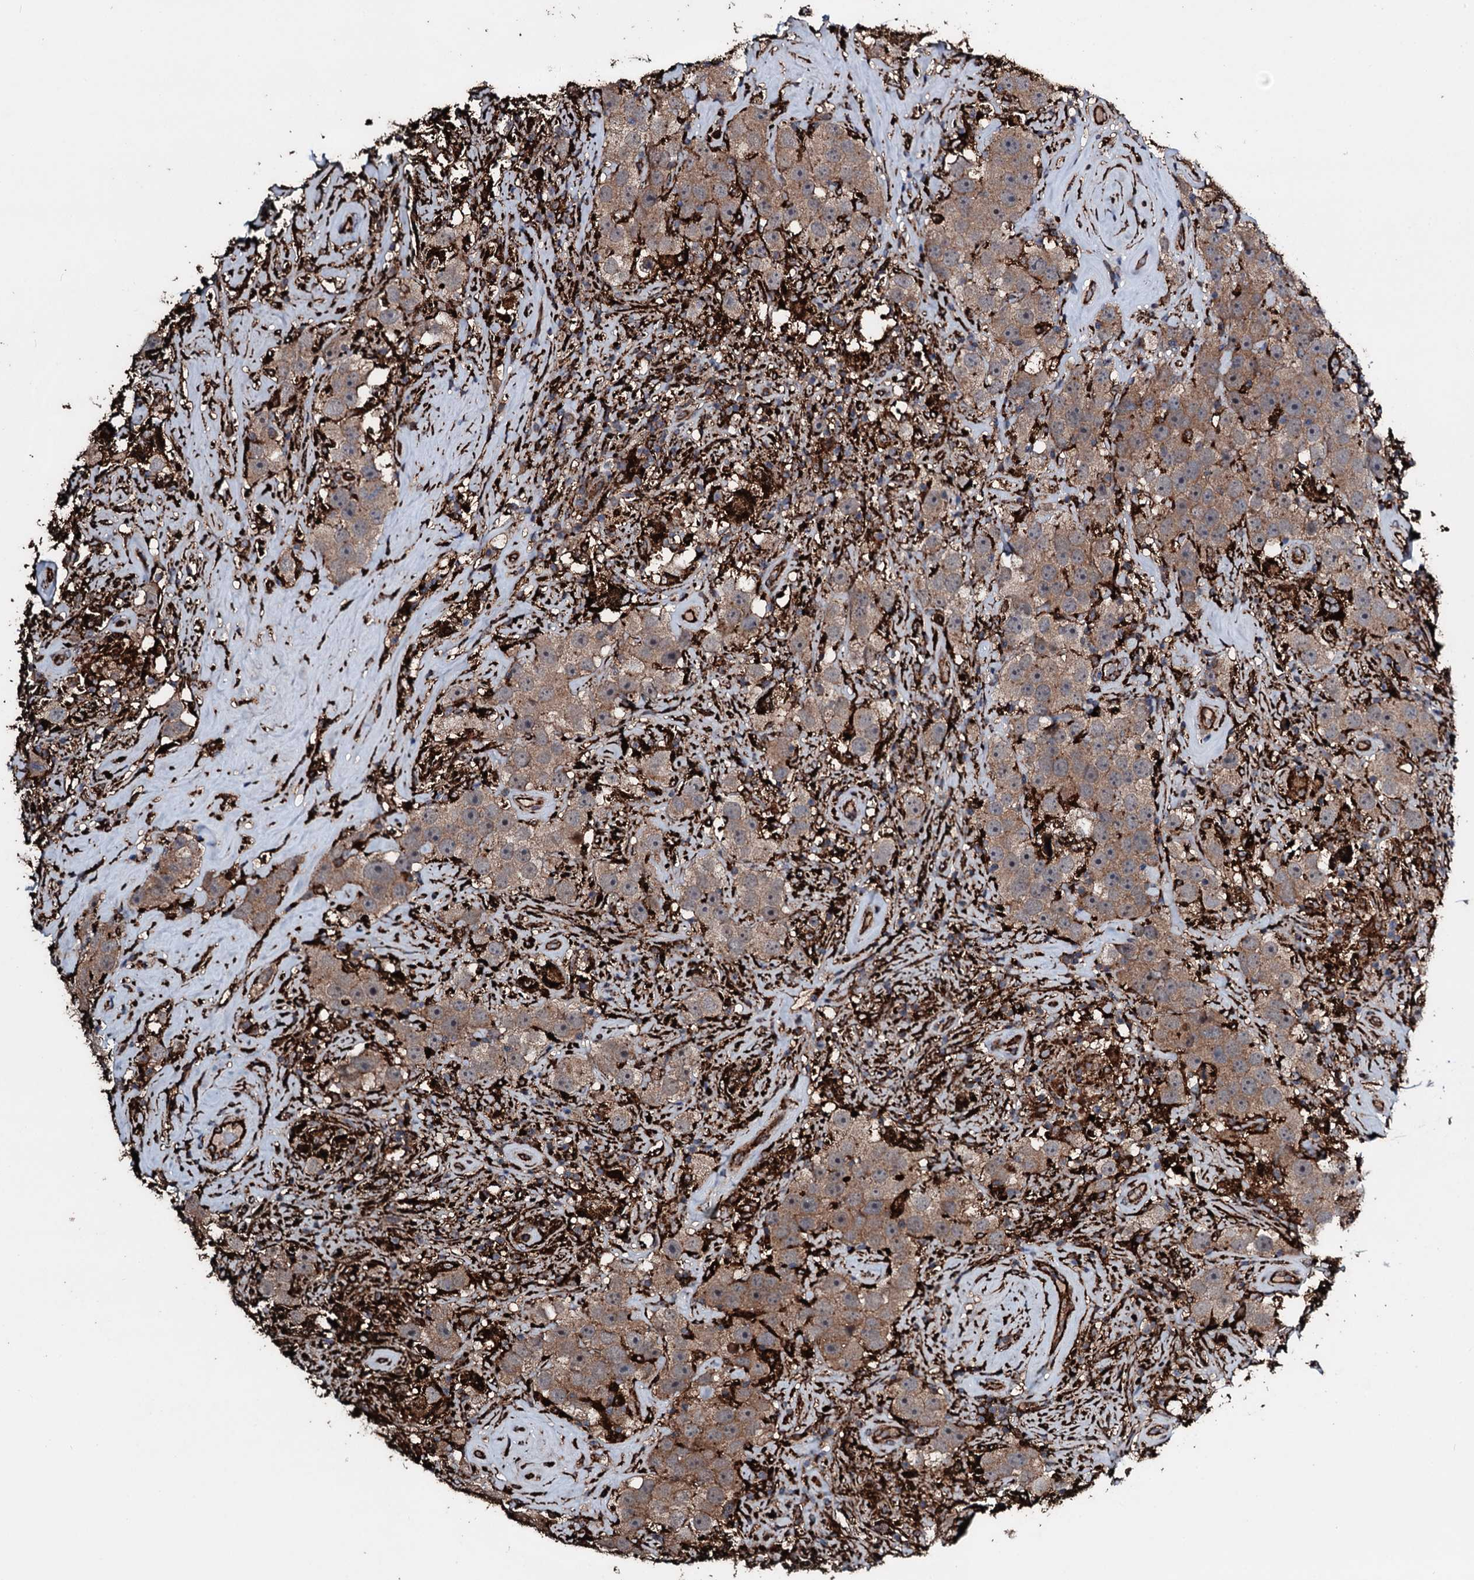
{"staining": {"intensity": "moderate", "quantity": "25%-75%", "location": "cytoplasmic/membranous"}, "tissue": "testis cancer", "cell_type": "Tumor cells", "image_type": "cancer", "snomed": [{"axis": "morphology", "description": "Seminoma, NOS"}, {"axis": "topography", "description": "Testis"}], "caption": "Seminoma (testis) stained with DAB (3,3'-diaminobenzidine) immunohistochemistry (IHC) displays medium levels of moderate cytoplasmic/membranous staining in about 25%-75% of tumor cells.", "gene": "TPGS2", "patient": {"sex": "male", "age": 49}}